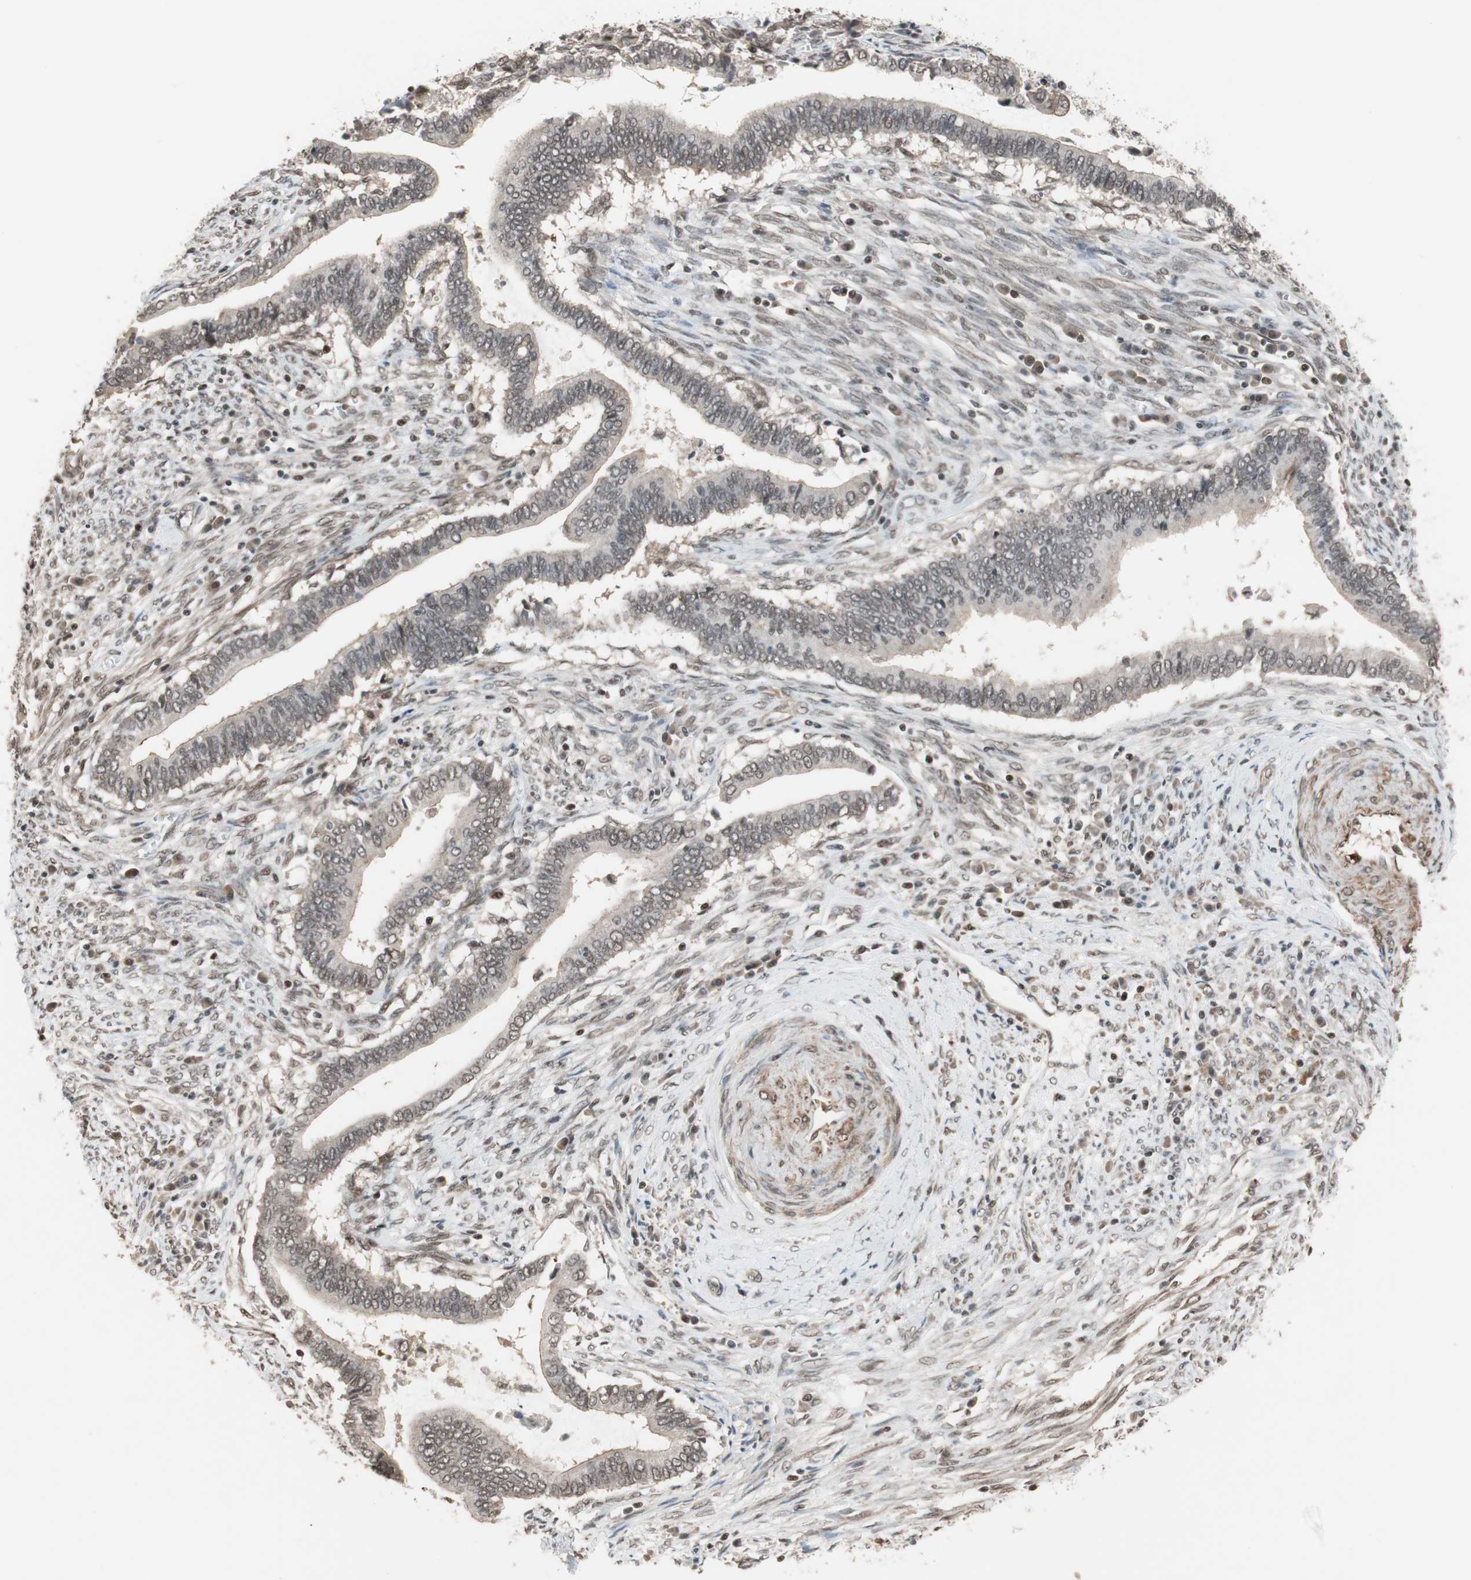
{"staining": {"intensity": "weak", "quantity": "<25%", "location": "nuclear"}, "tissue": "cervical cancer", "cell_type": "Tumor cells", "image_type": "cancer", "snomed": [{"axis": "morphology", "description": "Adenocarcinoma, NOS"}, {"axis": "topography", "description": "Cervix"}], "caption": "DAB immunohistochemical staining of human cervical cancer (adenocarcinoma) demonstrates no significant staining in tumor cells. Brightfield microscopy of IHC stained with DAB (brown) and hematoxylin (blue), captured at high magnification.", "gene": "DRAP1", "patient": {"sex": "female", "age": 44}}